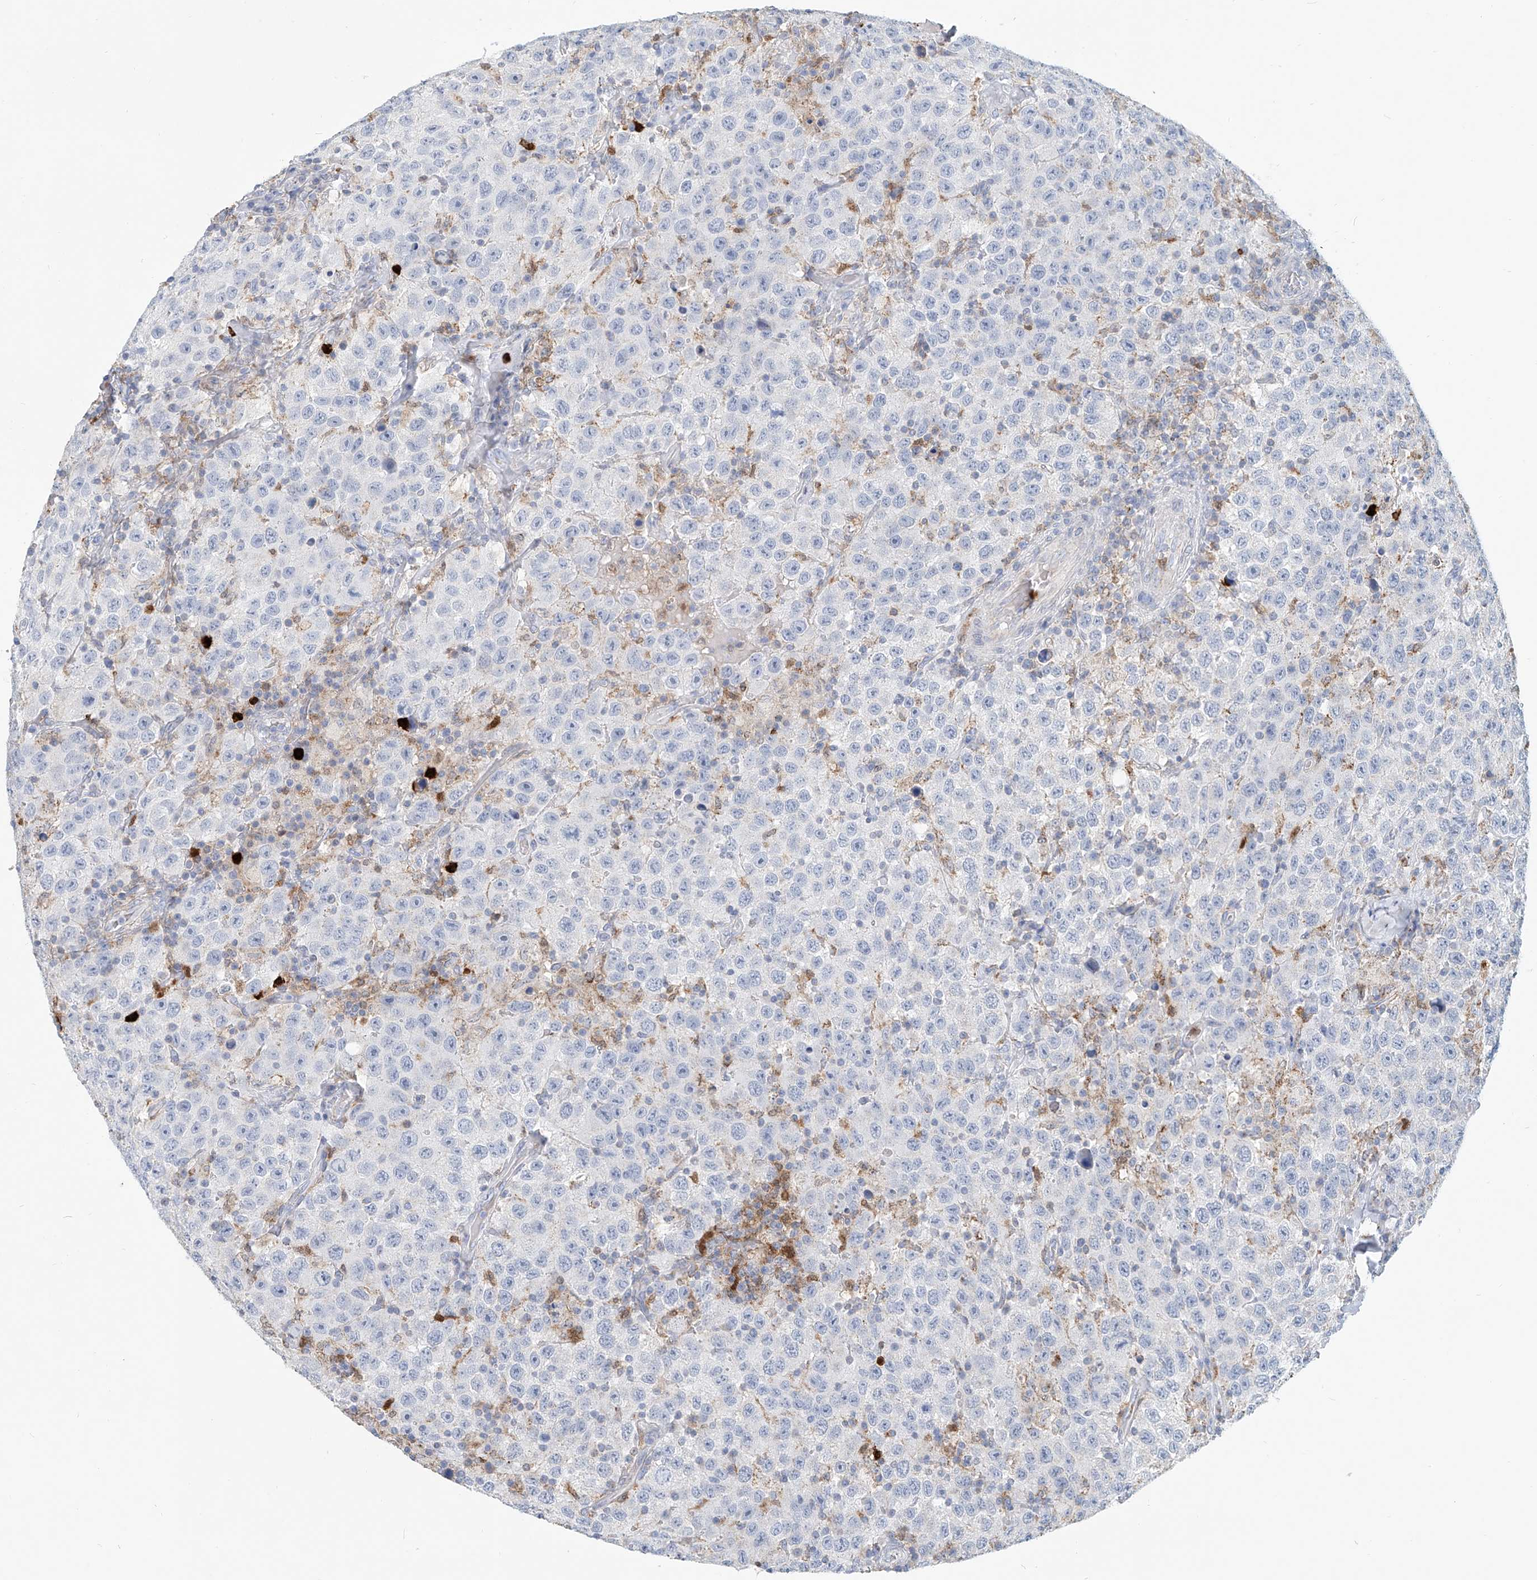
{"staining": {"intensity": "negative", "quantity": "none", "location": "none"}, "tissue": "testis cancer", "cell_type": "Tumor cells", "image_type": "cancer", "snomed": [{"axis": "morphology", "description": "Seminoma, NOS"}, {"axis": "topography", "description": "Testis"}], "caption": "Tumor cells show no significant expression in testis cancer.", "gene": "PTPRA", "patient": {"sex": "male", "age": 41}}